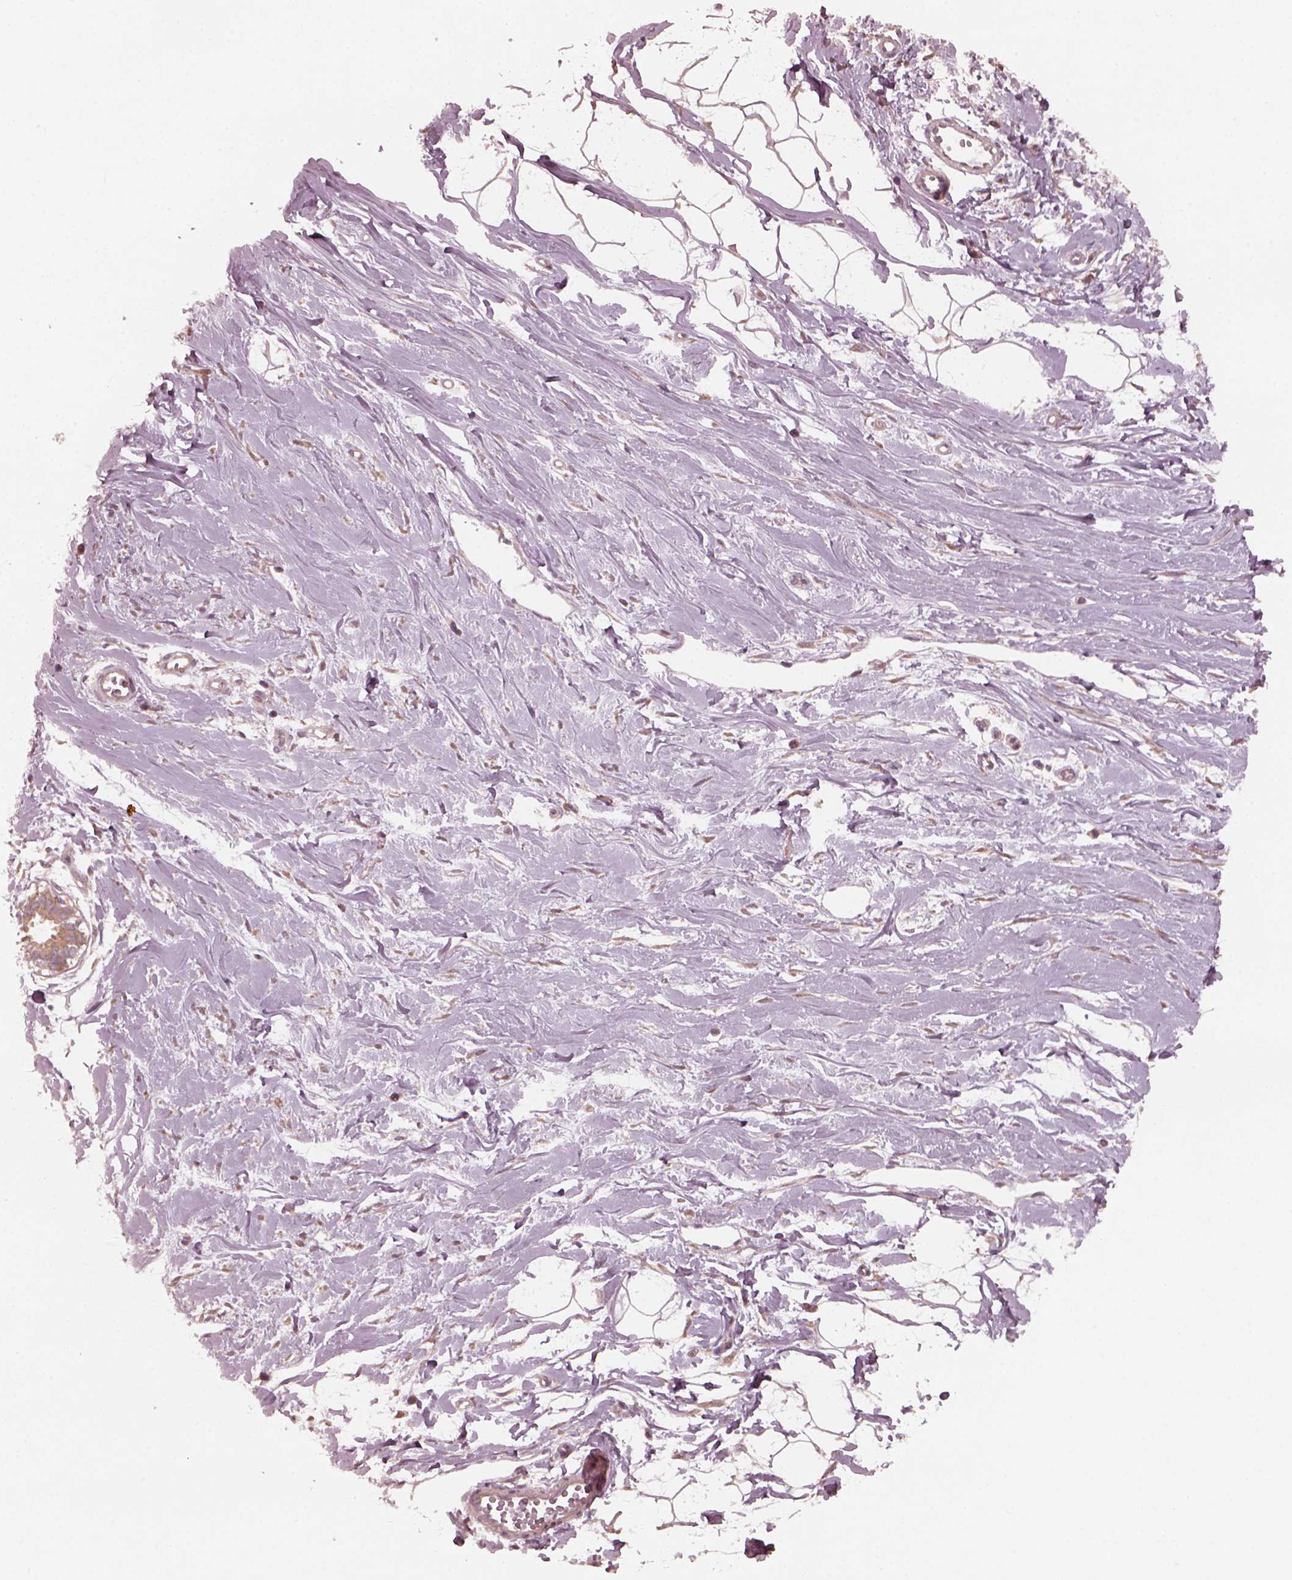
{"staining": {"intensity": "negative", "quantity": "none", "location": "none"}, "tissue": "breast", "cell_type": "Adipocytes", "image_type": "normal", "snomed": [{"axis": "morphology", "description": "Normal tissue, NOS"}, {"axis": "topography", "description": "Breast"}], "caption": "Image shows no significant protein positivity in adipocytes of unremarkable breast. Brightfield microscopy of IHC stained with DAB (3,3'-diaminobenzidine) (brown) and hematoxylin (blue), captured at high magnification.", "gene": "FAF2", "patient": {"sex": "female", "age": 49}}